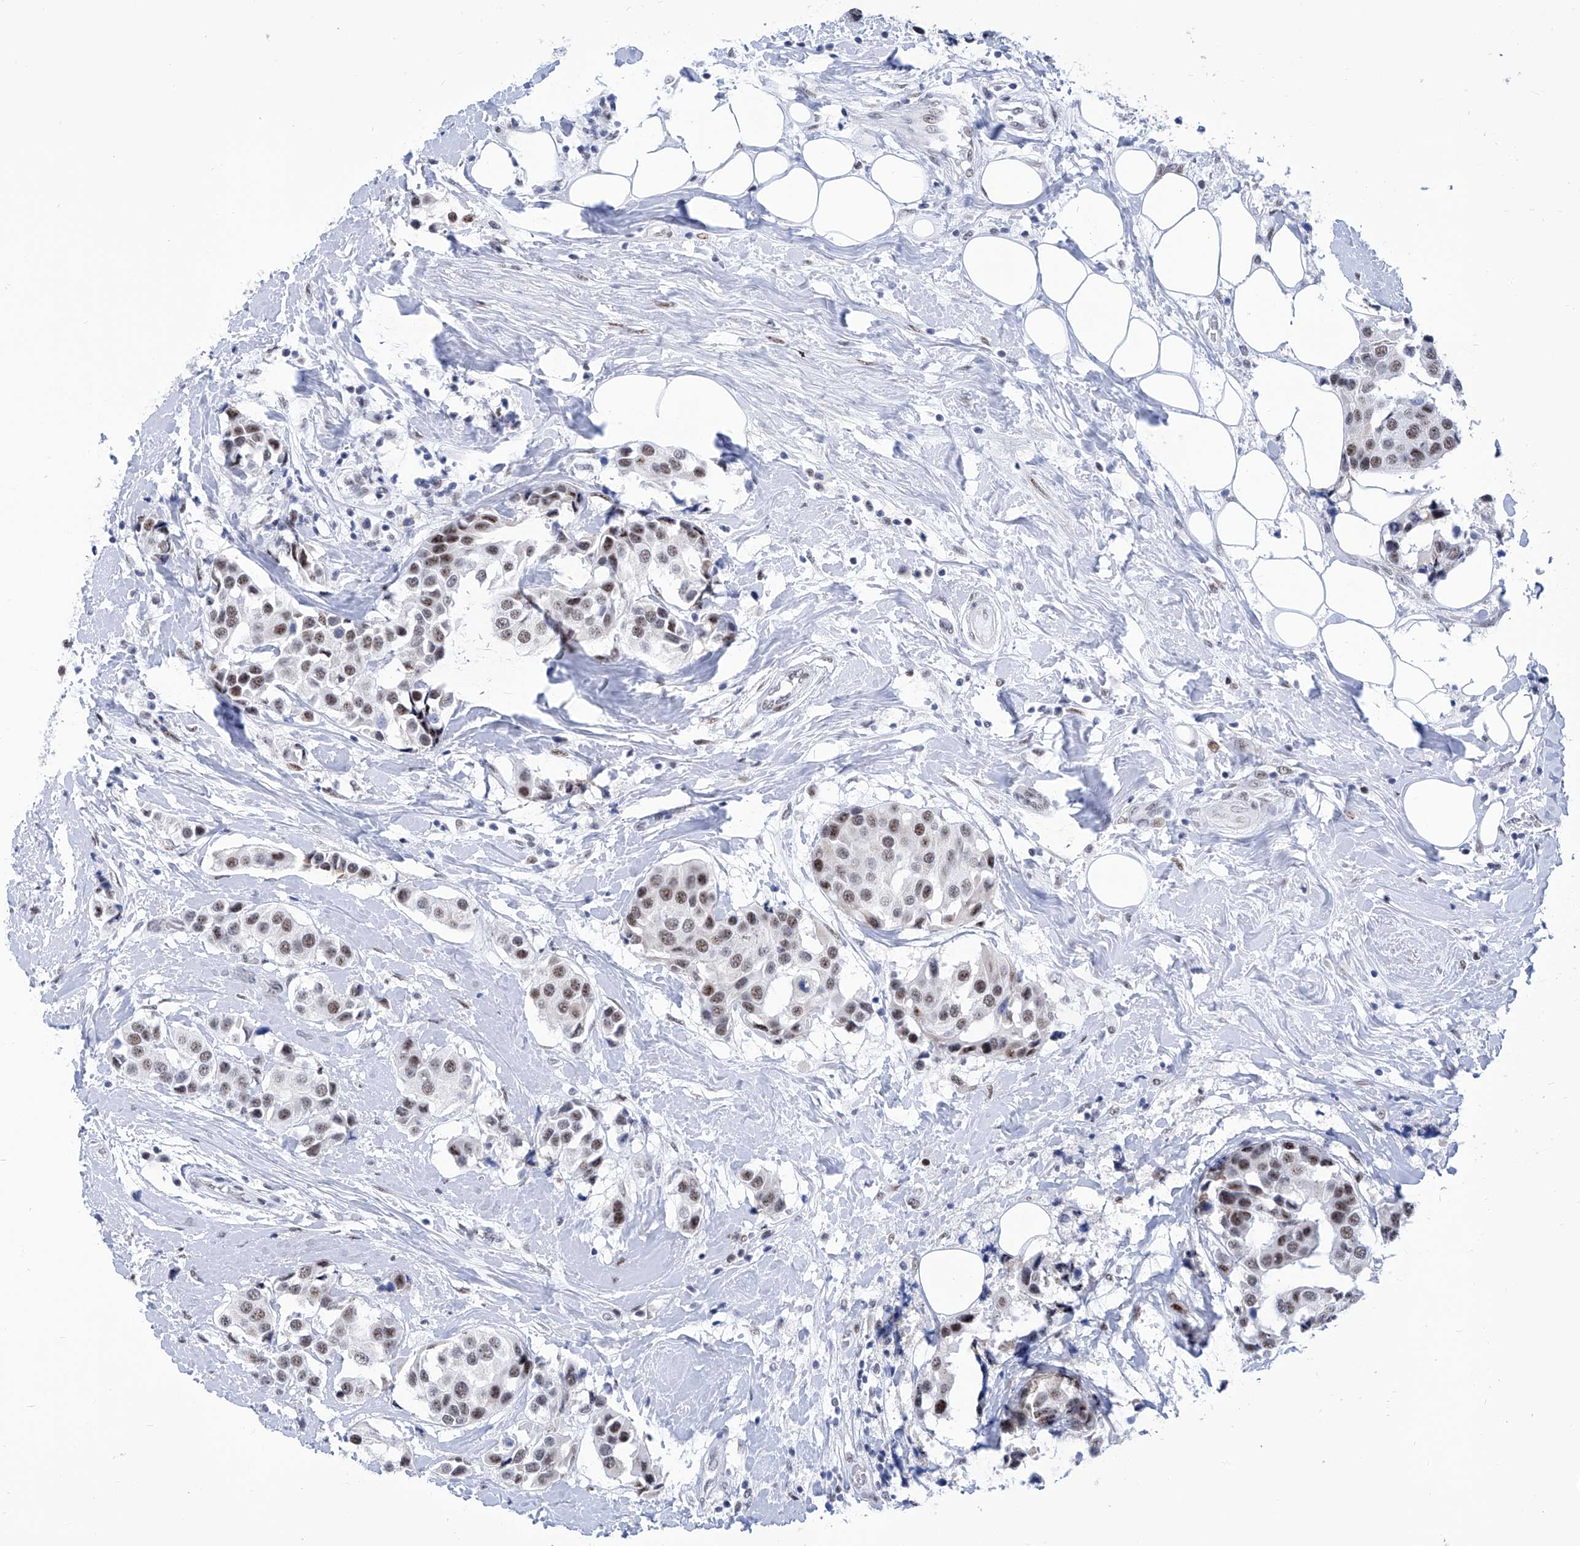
{"staining": {"intensity": "moderate", "quantity": ">75%", "location": "nuclear"}, "tissue": "breast cancer", "cell_type": "Tumor cells", "image_type": "cancer", "snomed": [{"axis": "morphology", "description": "Normal tissue, NOS"}, {"axis": "morphology", "description": "Duct carcinoma"}, {"axis": "topography", "description": "Breast"}], "caption": "Human breast cancer stained with a protein marker shows moderate staining in tumor cells.", "gene": "SART1", "patient": {"sex": "female", "age": 39}}